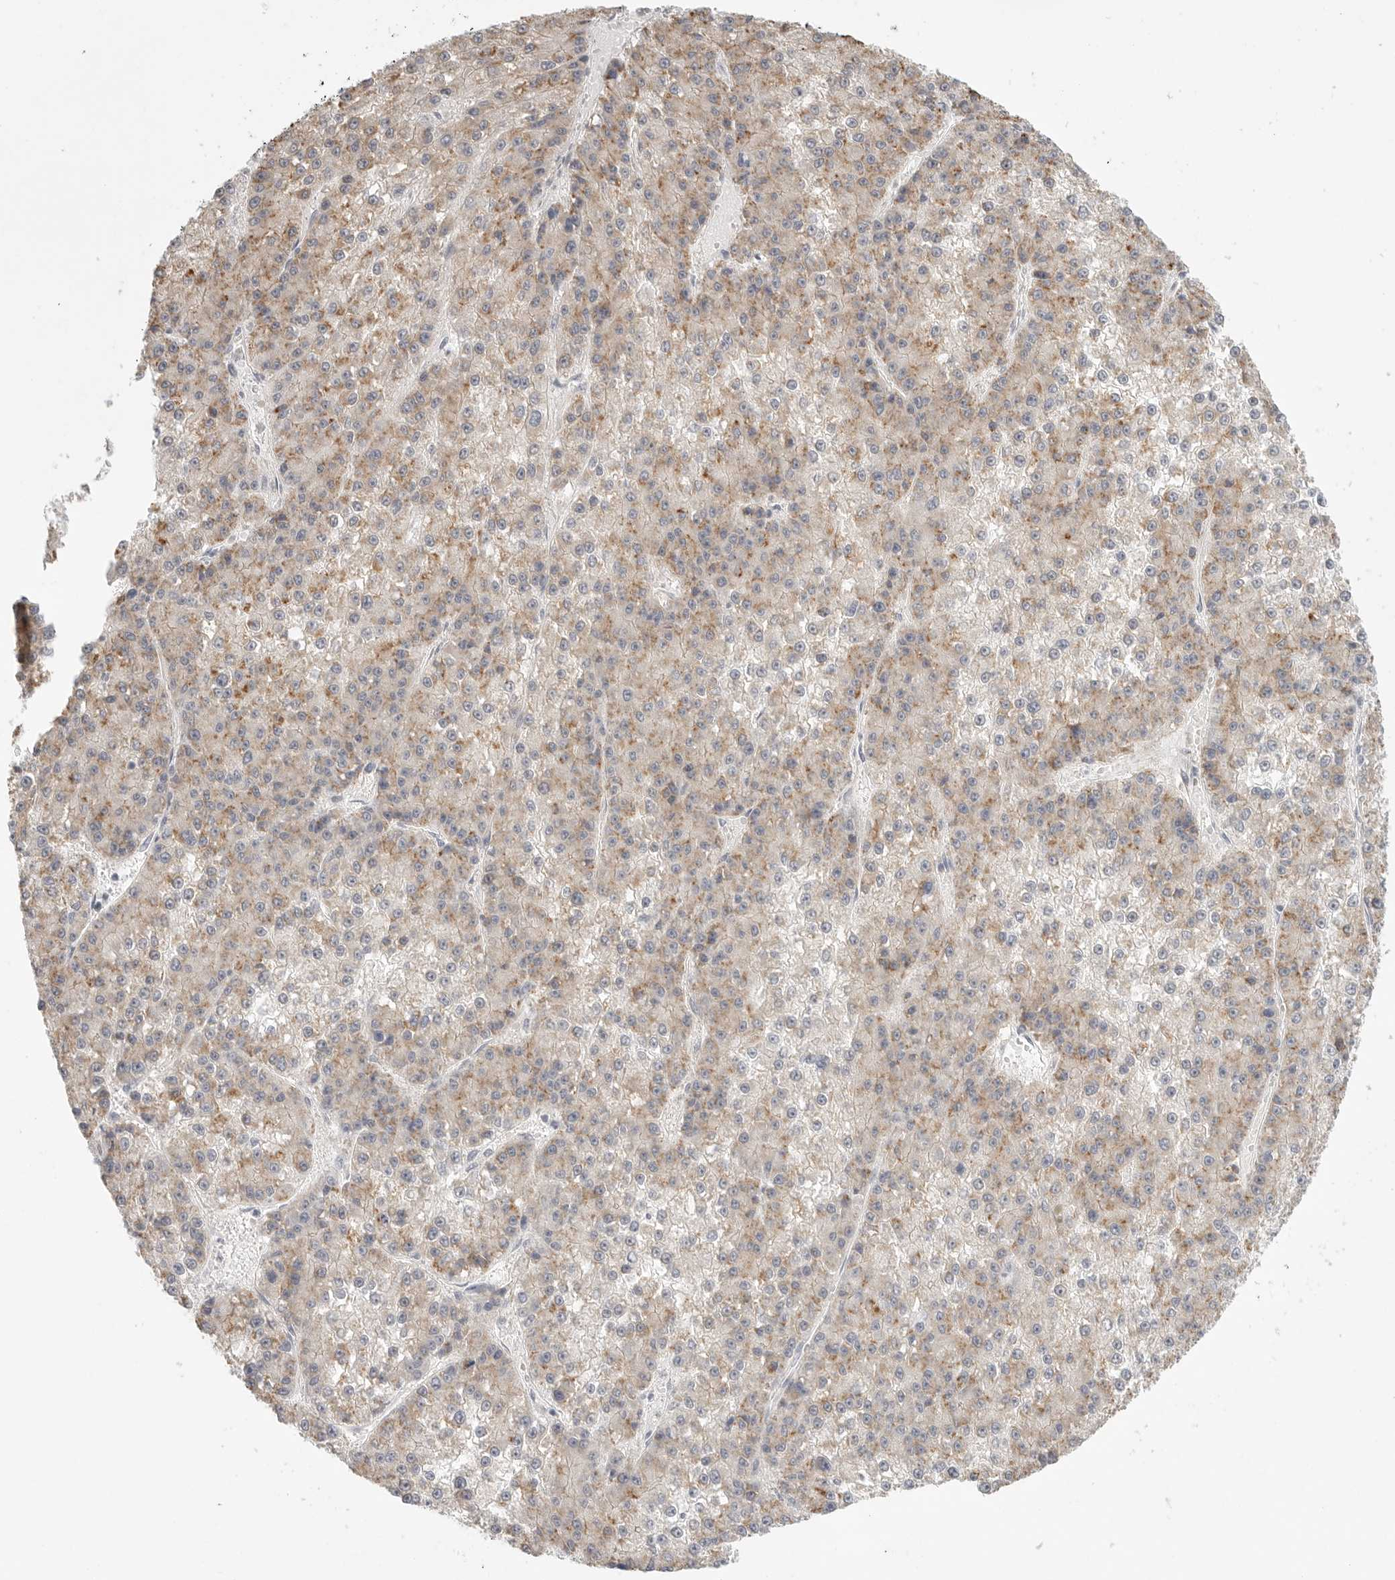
{"staining": {"intensity": "moderate", "quantity": ">75%", "location": "cytoplasmic/membranous"}, "tissue": "liver cancer", "cell_type": "Tumor cells", "image_type": "cancer", "snomed": [{"axis": "morphology", "description": "Carcinoma, Hepatocellular, NOS"}, {"axis": "topography", "description": "Liver"}], "caption": "Immunohistochemical staining of liver cancer displays moderate cytoplasmic/membranous protein staining in approximately >75% of tumor cells.", "gene": "STAB2", "patient": {"sex": "female", "age": 73}}